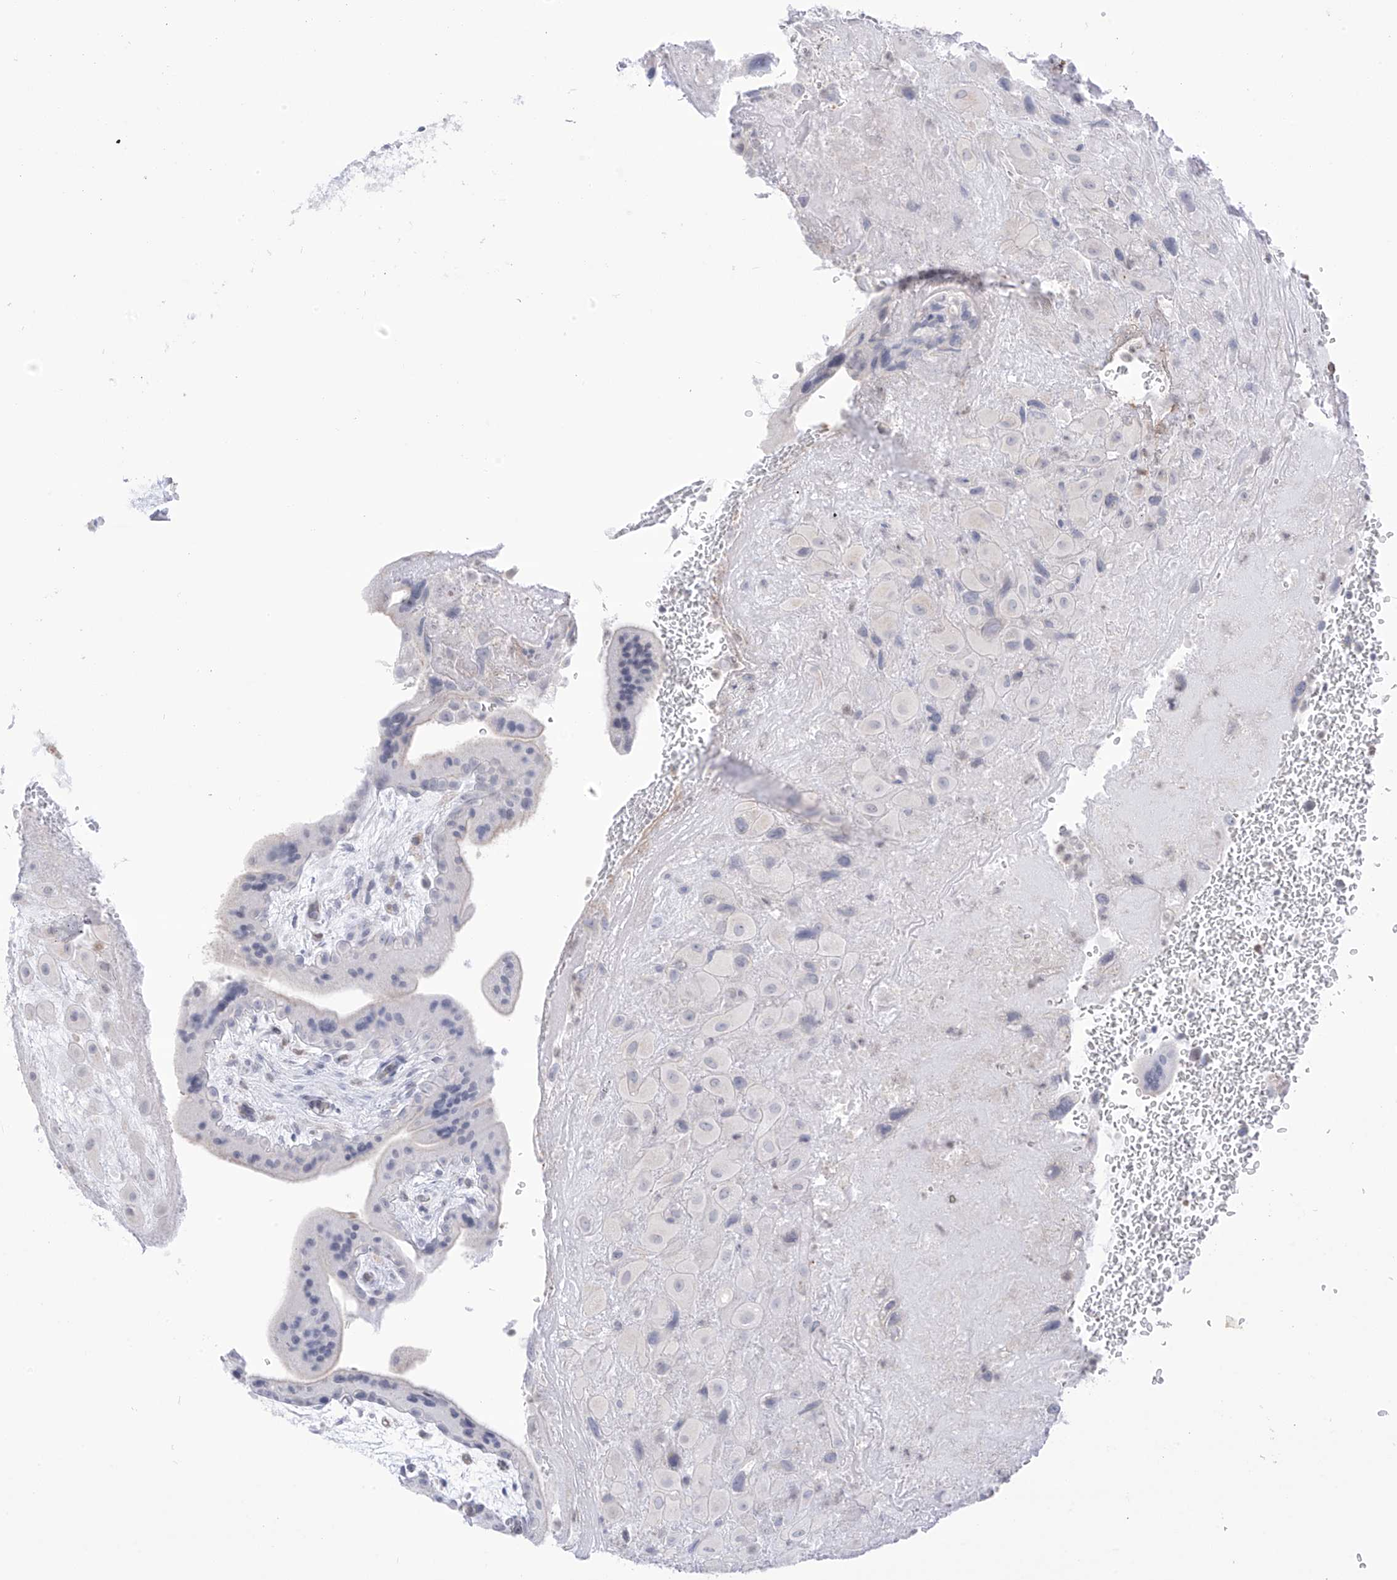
{"staining": {"intensity": "weak", "quantity": "<25%", "location": "cytoplasmic/membranous"}, "tissue": "placenta", "cell_type": "Decidual cells", "image_type": "normal", "snomed": [{"axis": "morphology", "description": "Normal tissue, NOS"}, {"axis": "topography", "description": "Placenta"}], "caption": "Placenta stained for a protein using IHC exhibits no expression decidual cells.", "gene": "TBXAS1", "patient": {"sex": "female", "age": 35}}